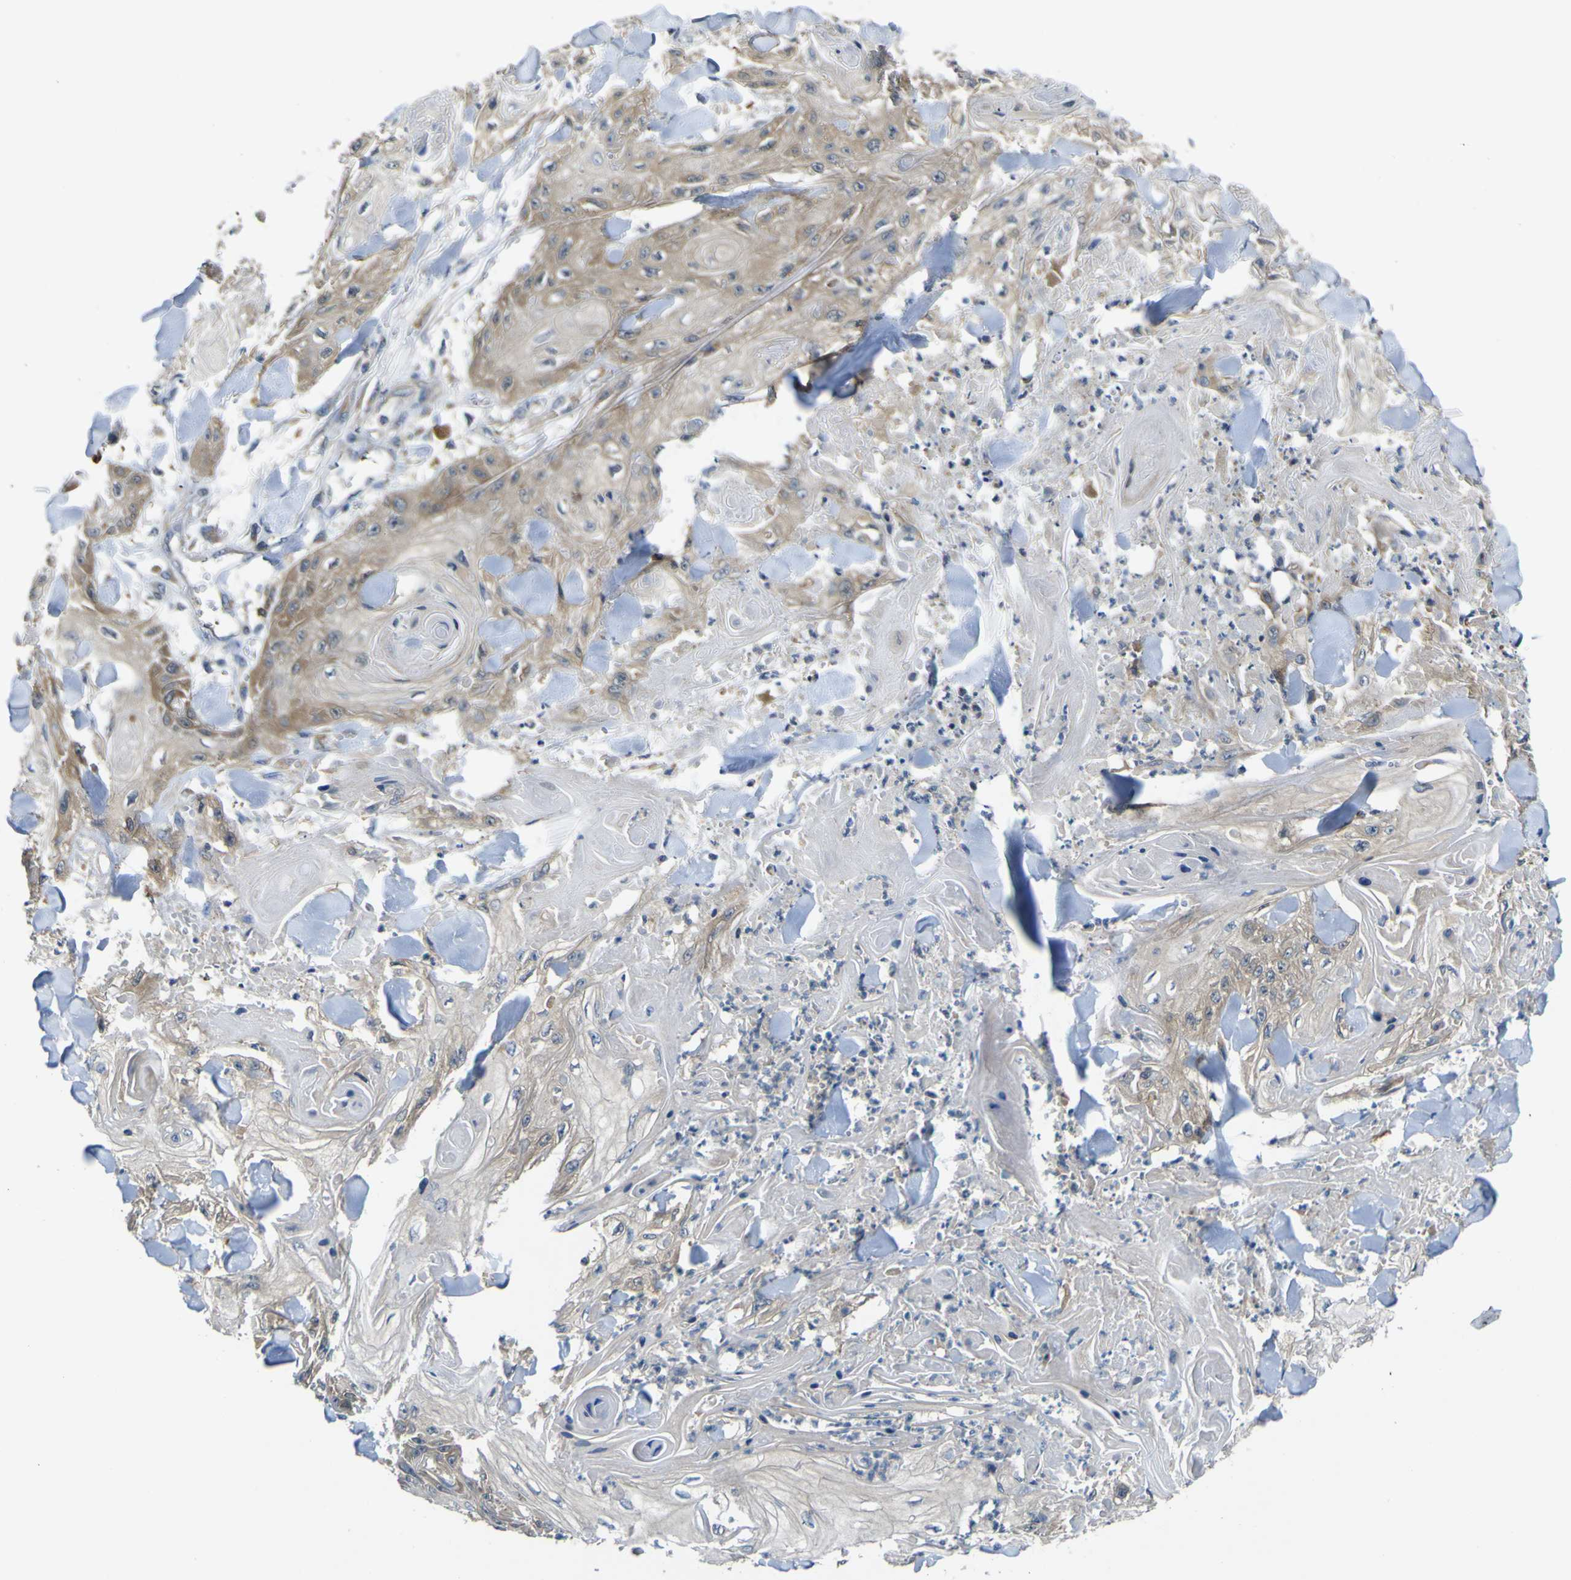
{"staining": {"intensity": "moderate", "quantity": "25%-75%", "location": "cytoplasmic/membranous"}, "tissue": "skin cancer", "cell_type": "Tumor cells", "image_type": "cancer", "snomed": [{"axis": "morphology", "description": "Squamous cell carcinoma, NOS"}, {"axis": "topography", "description": "Skin"}], "caption": "Immunohistochemistry staining of squamous cell carcinoma (skin), which demonstrates medium levels of moderate cytoplasmic/membranous staining in about 25%-75% of tumor cells indicating moderate cytoplasmic/membranous protein staining. The staining was performed using DAB (brown) for protein detection and nuclei were counterstained in hematoxylin (blue).", "gene": "EML2", "patient": {"sex": "male", "age": 74}}